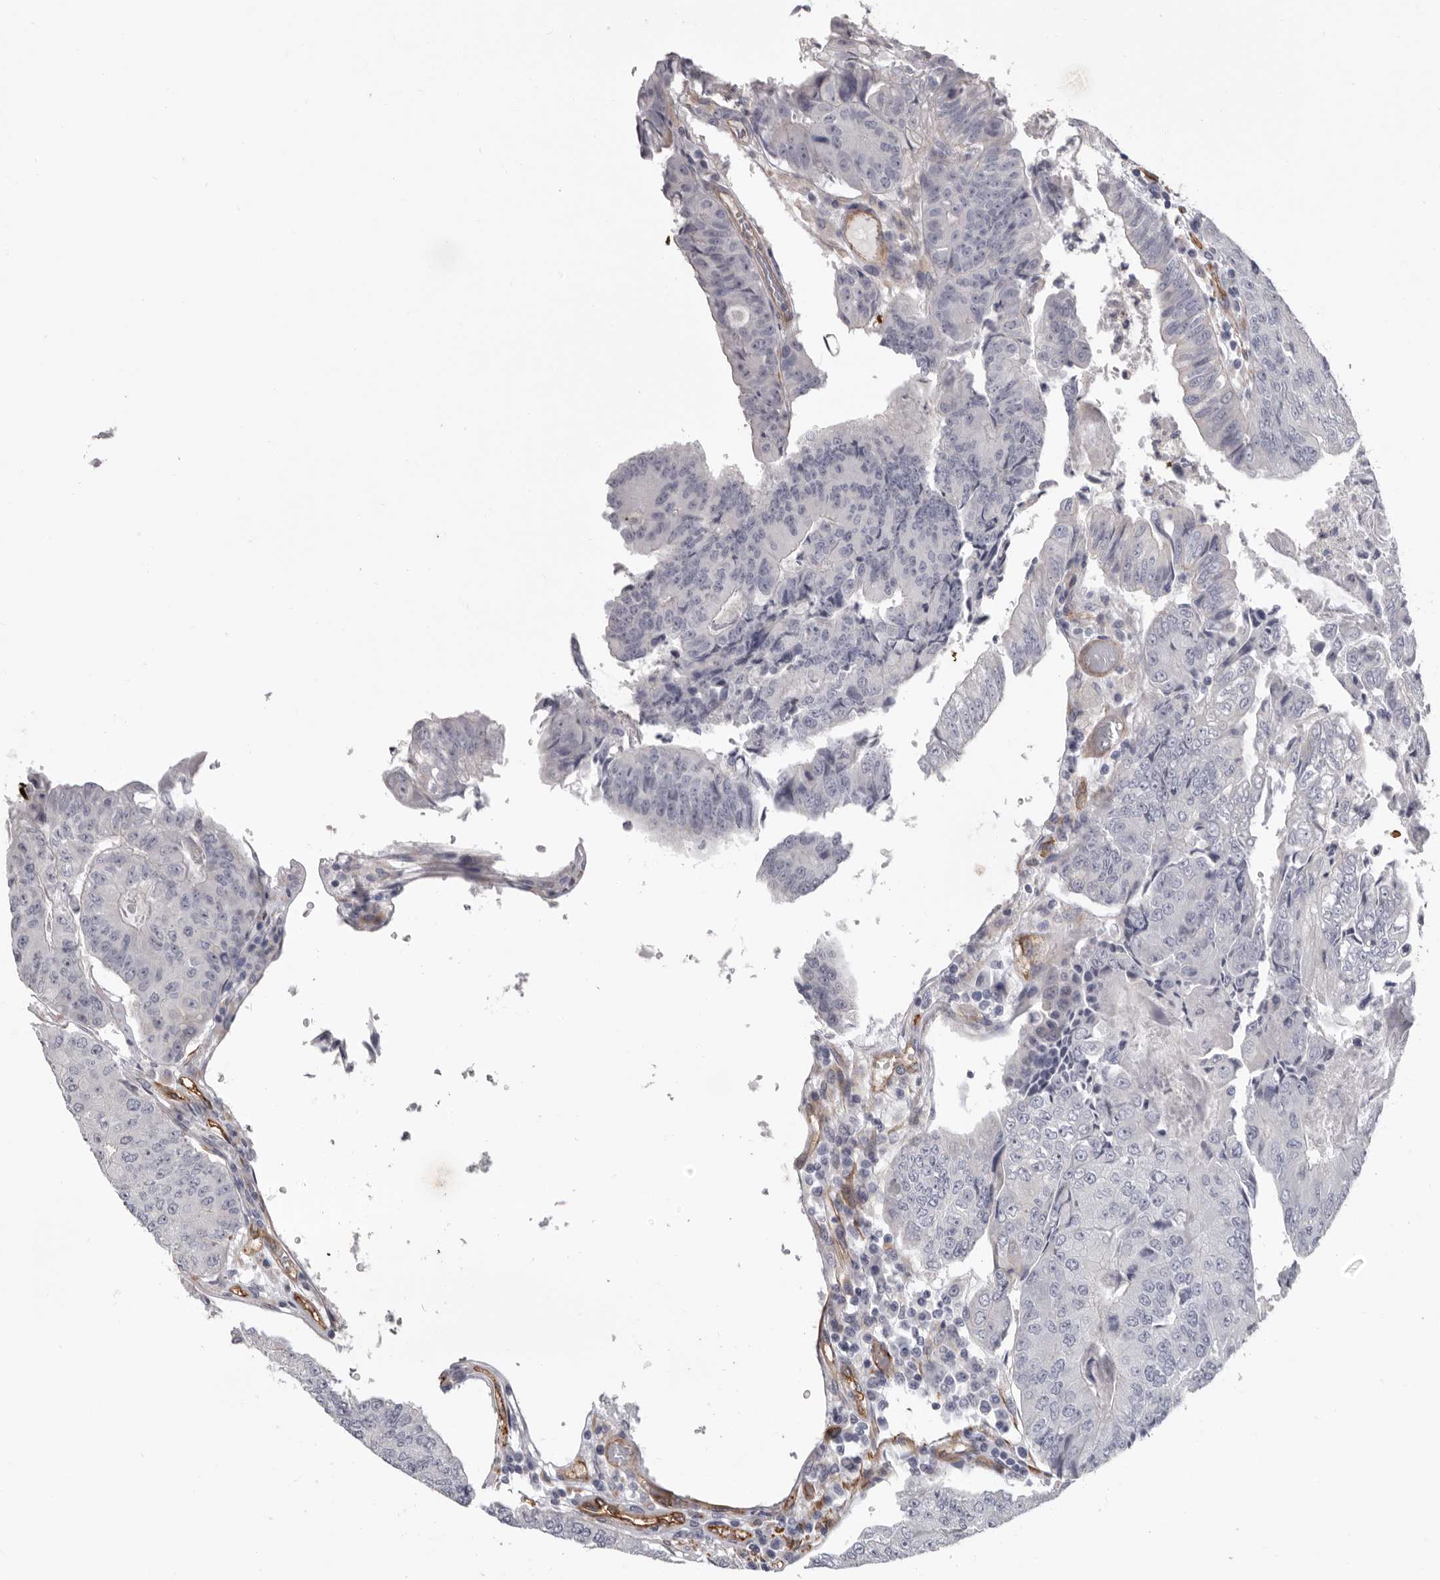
{"staining": {"intensity": "negative", "quantity": "none", "location": "none"}, "tissue": "colorectal cancer", "cell_type": "Tumor cells", "image_type": "cancer", "snomed": [{"axis": "morphology", "description": "Adenocarcinoma, NOS"}, {"axis": "topography", "description": "Colon"}], "caption": "This is an immunohistochemistry (IHC) micrograph of human adenocarcinoma (colorectal). There is no staining in tumor cells.", "gene": "ADGRL4", "patient": {"sex": "female", "age": 67}}